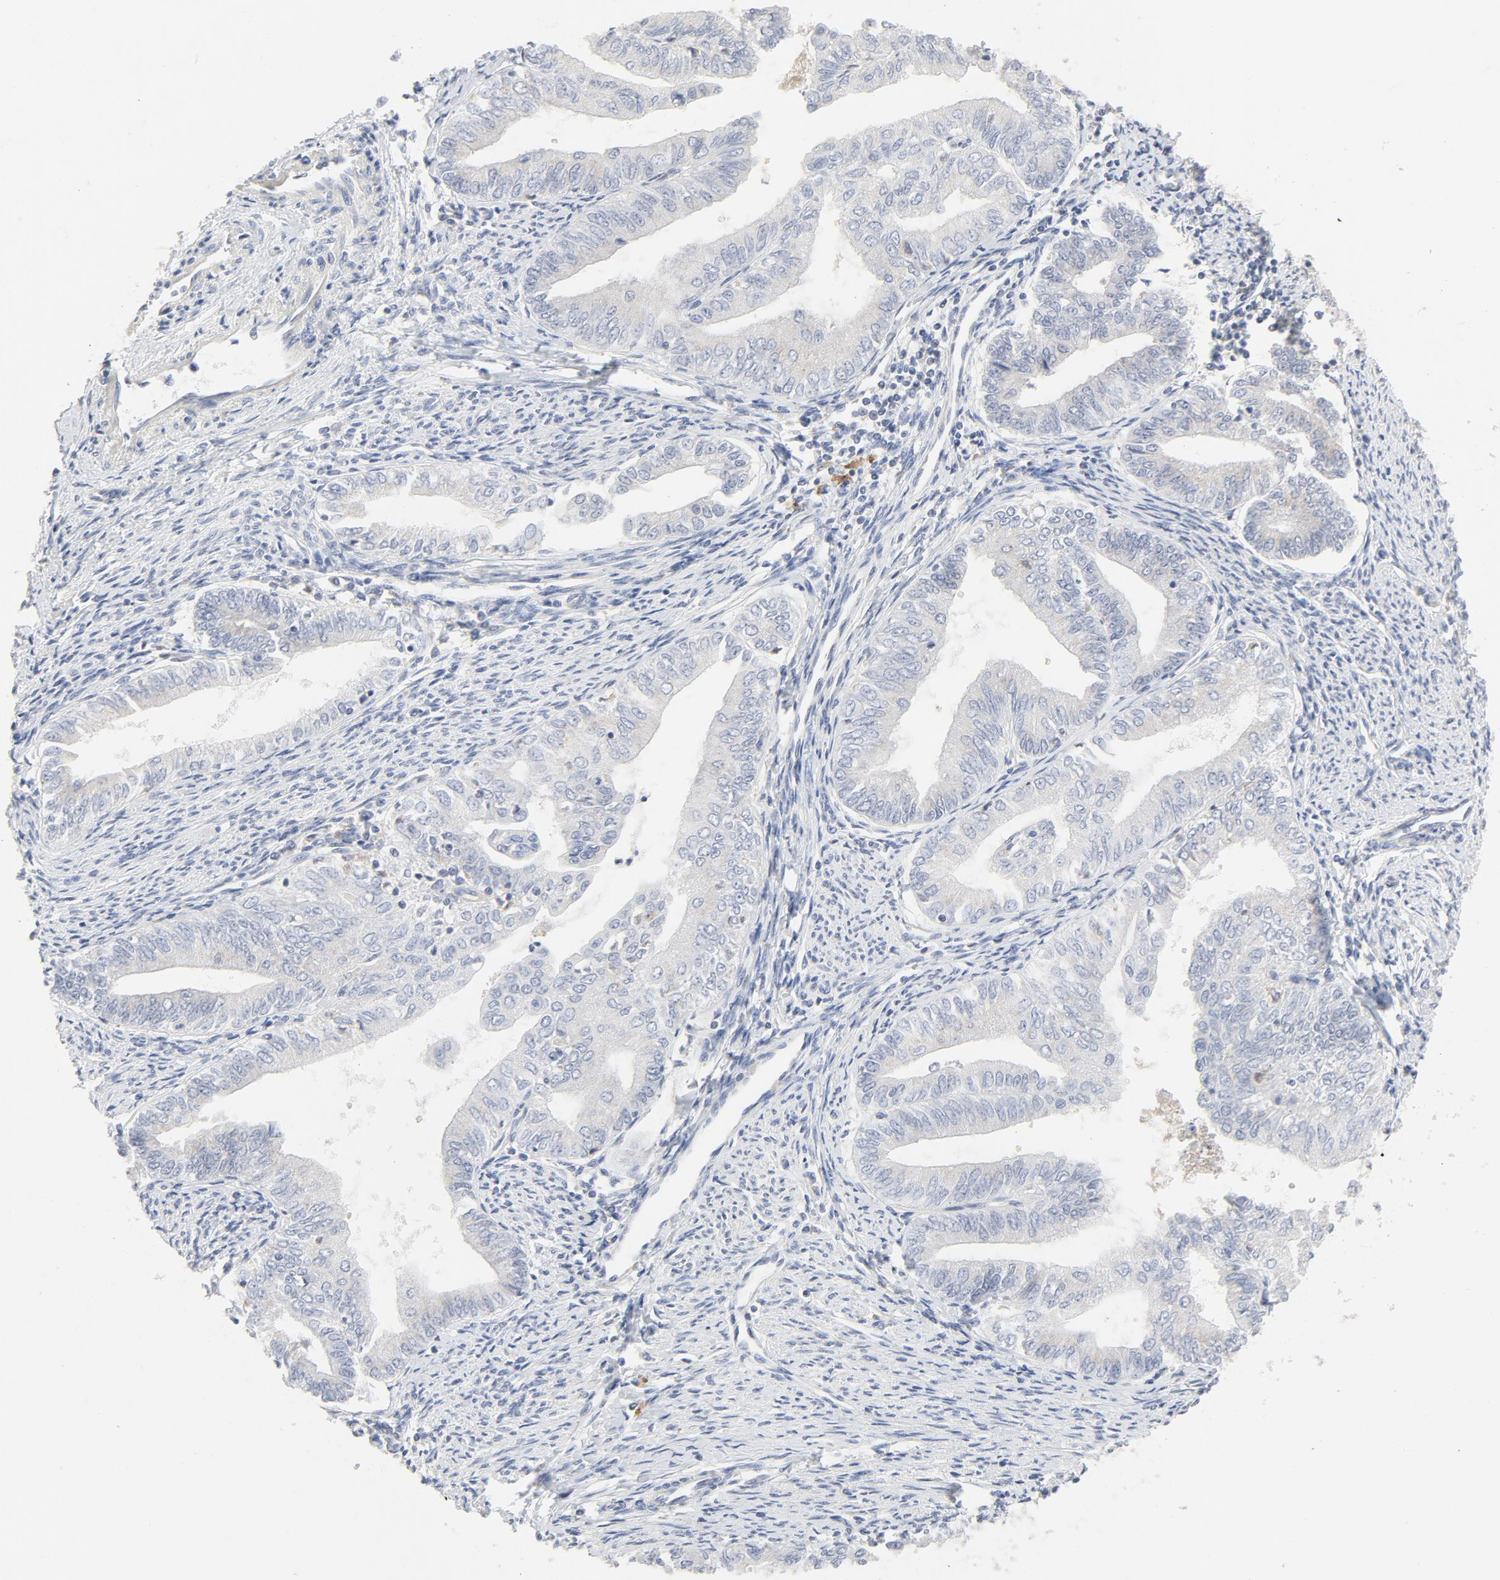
{"staining": {"intensity": "negative", "quantity": "none", "location": "none"}, "tissue": "endometrial cancer", "cell_type": "Tumor cells", "image_type": "cancer", "snomed": [{"axis": "morphology", "description": "Adenocarcinoma, NOS"}, {"axis": "topography", "description": "Endometrium"}], "caption": "Protein analysis of endometrial cancer demonstrates no significant positivity in tumor cells. Brightfield microscopy of immunohistochemistry stained with DAB (3,3'-diaminobenzidine) (brown) and hematoxylin (blue), captured at high magnification.", "gene": "RABEP1", "patient": {"sex": "female", "age": 66}}